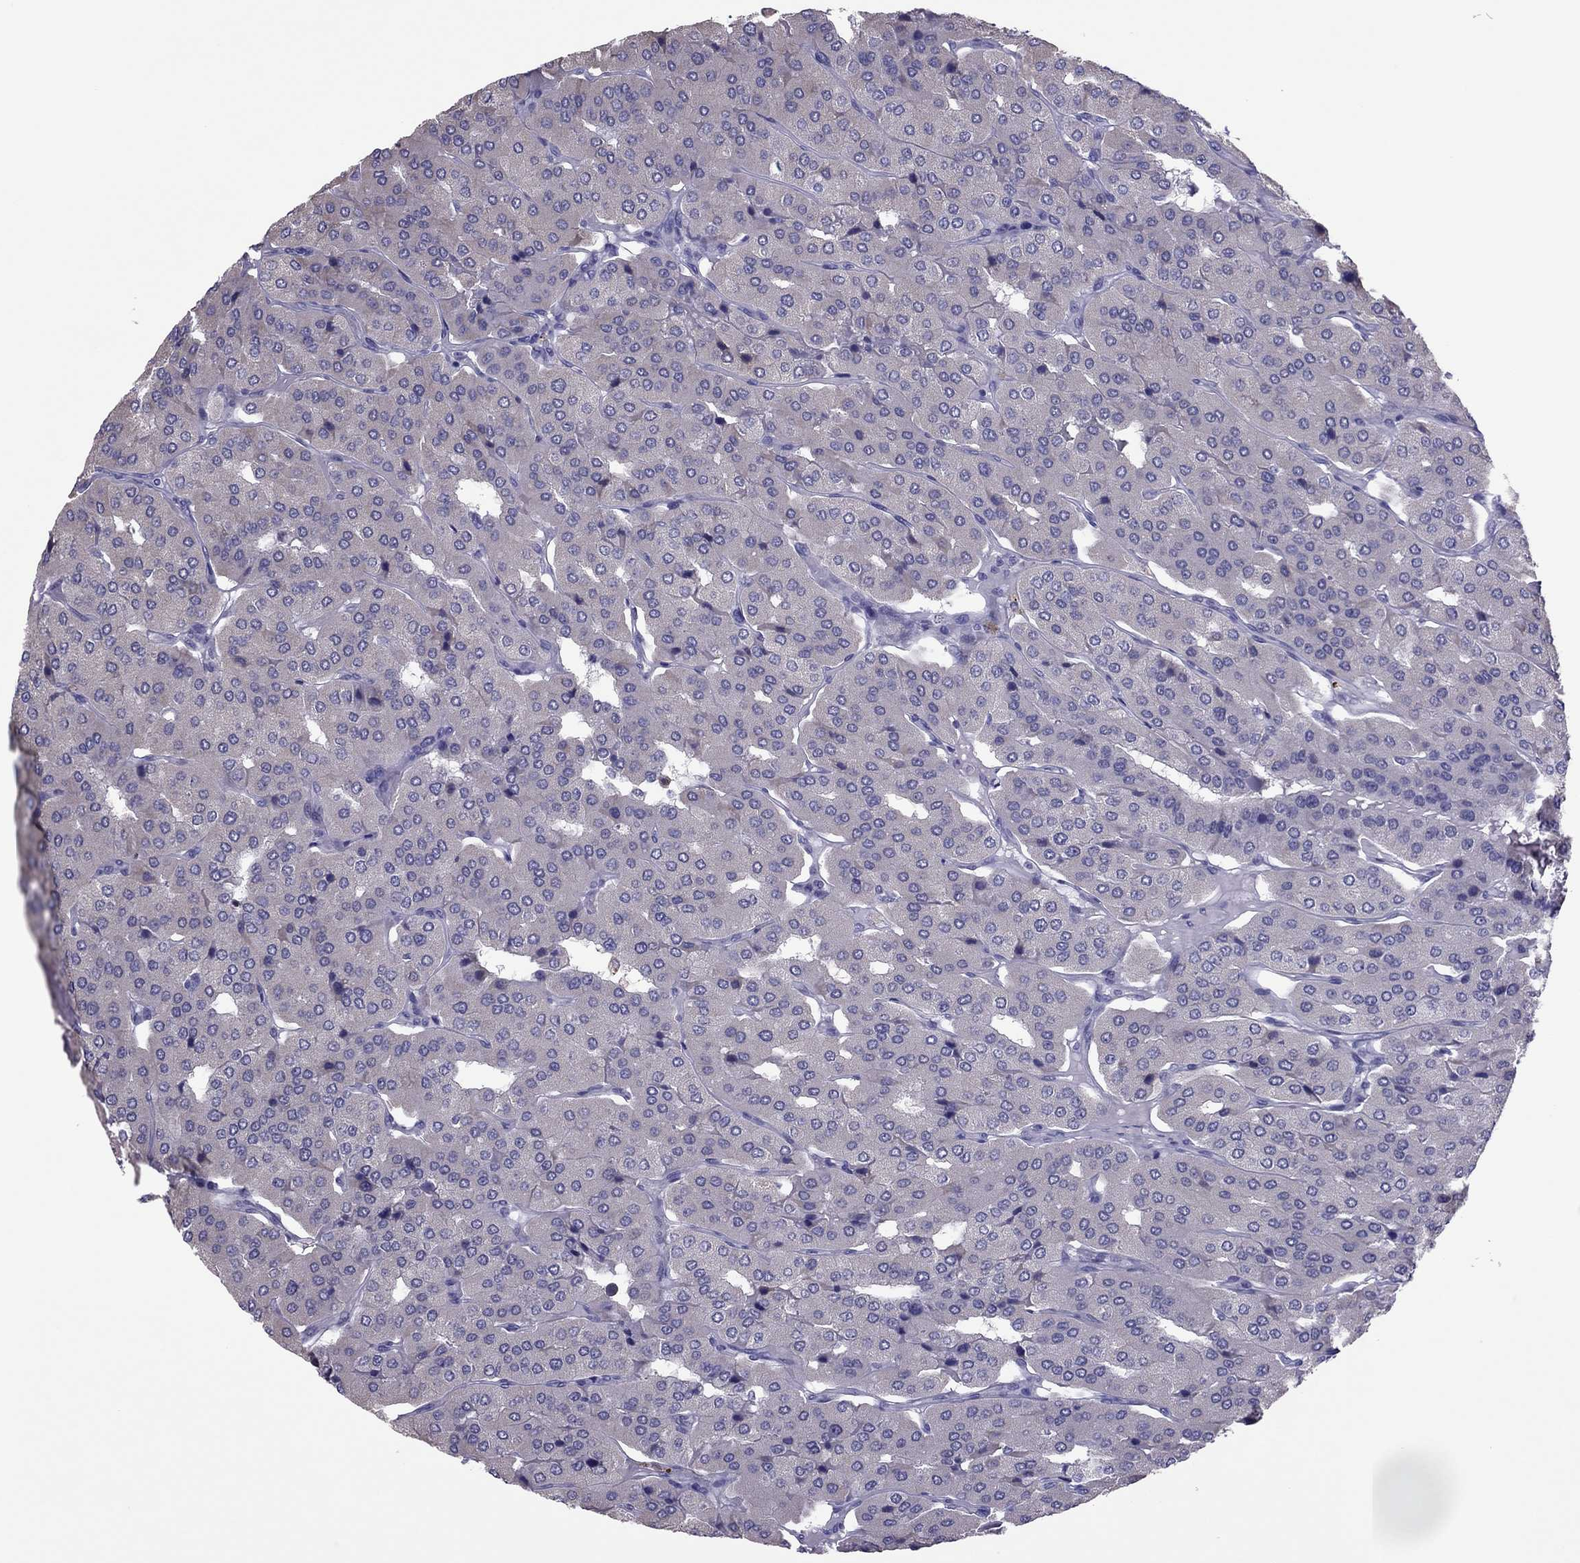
{"staining": {"intensity": "negative", "quantity": "none", "location": "none"}, "tissue": "parathyroid gland", "cell_type": "Glandular cells", "image_type": "normal", "snomed": [{"axis": "morphology", "description": "Normal tissue, NOS"}, {"axis": "morphology", "description": "Adenoma, NOS"}, {"axis": "topography", "description": "Parathyroid gland"}], "caption": "Histopathology image shows no significant protein positivity in glandular cells of benign parathyroid gland.", "gene": "SPINT3", "patient": {"sex": "female", "age": 86}}